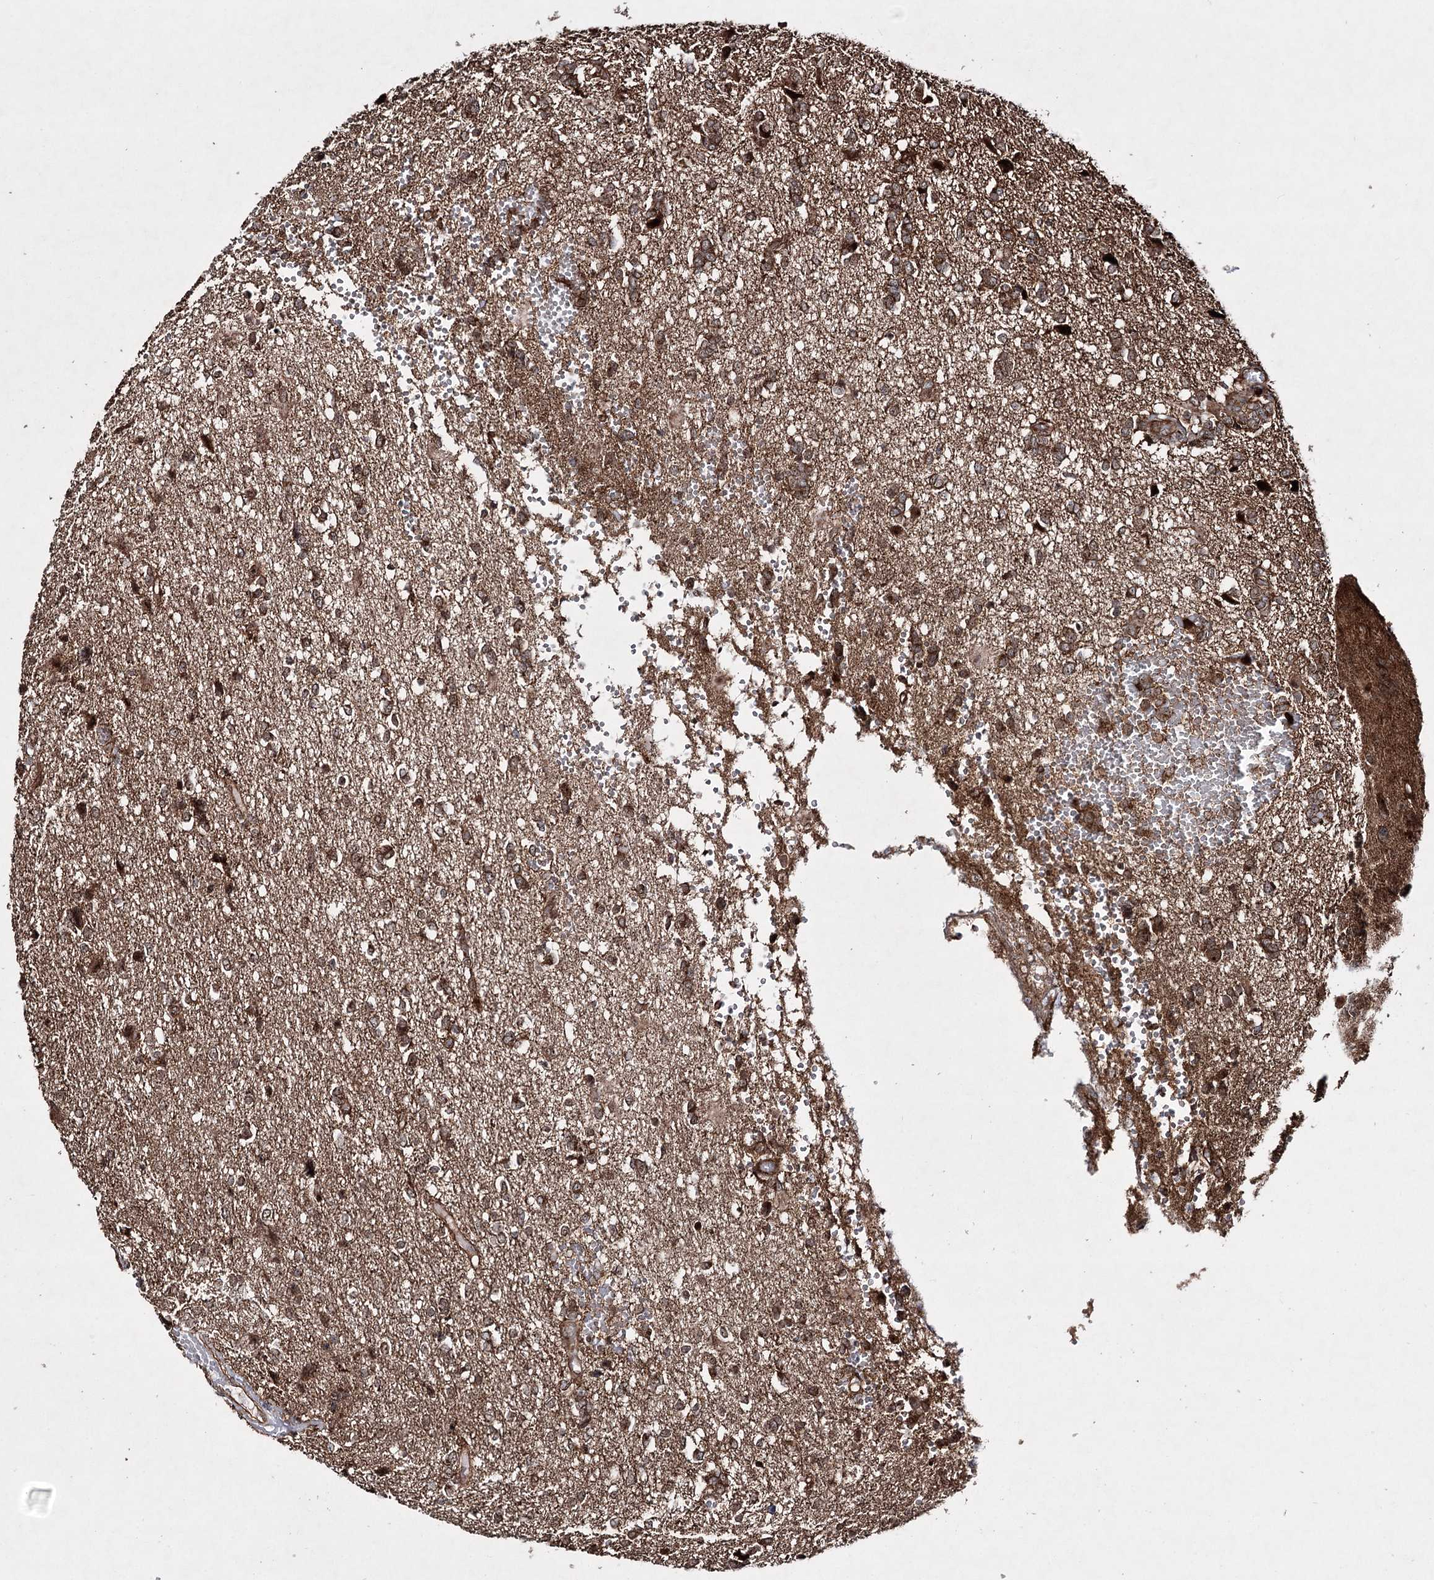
{"staining": {"intensity": "moderate", "quantity": ">75%", "location": "cytoplasmic/membranous"}, "tissue": "glioma", "cell_type": "Tumor cells", "image_type": "cancer", "snomed": [{"axis": "morphology", "description": "Glioma, malignant, High grade"}, {"axis": "topography", "description": "Brain"}], "caption": "Moderate cytoplasmic/membranous expression is appreciated in about >75% of tumor cells in malignant glioma (high-grade).", "gene": "SERINC5", "patient": {"sex": "female", "age": 59}}